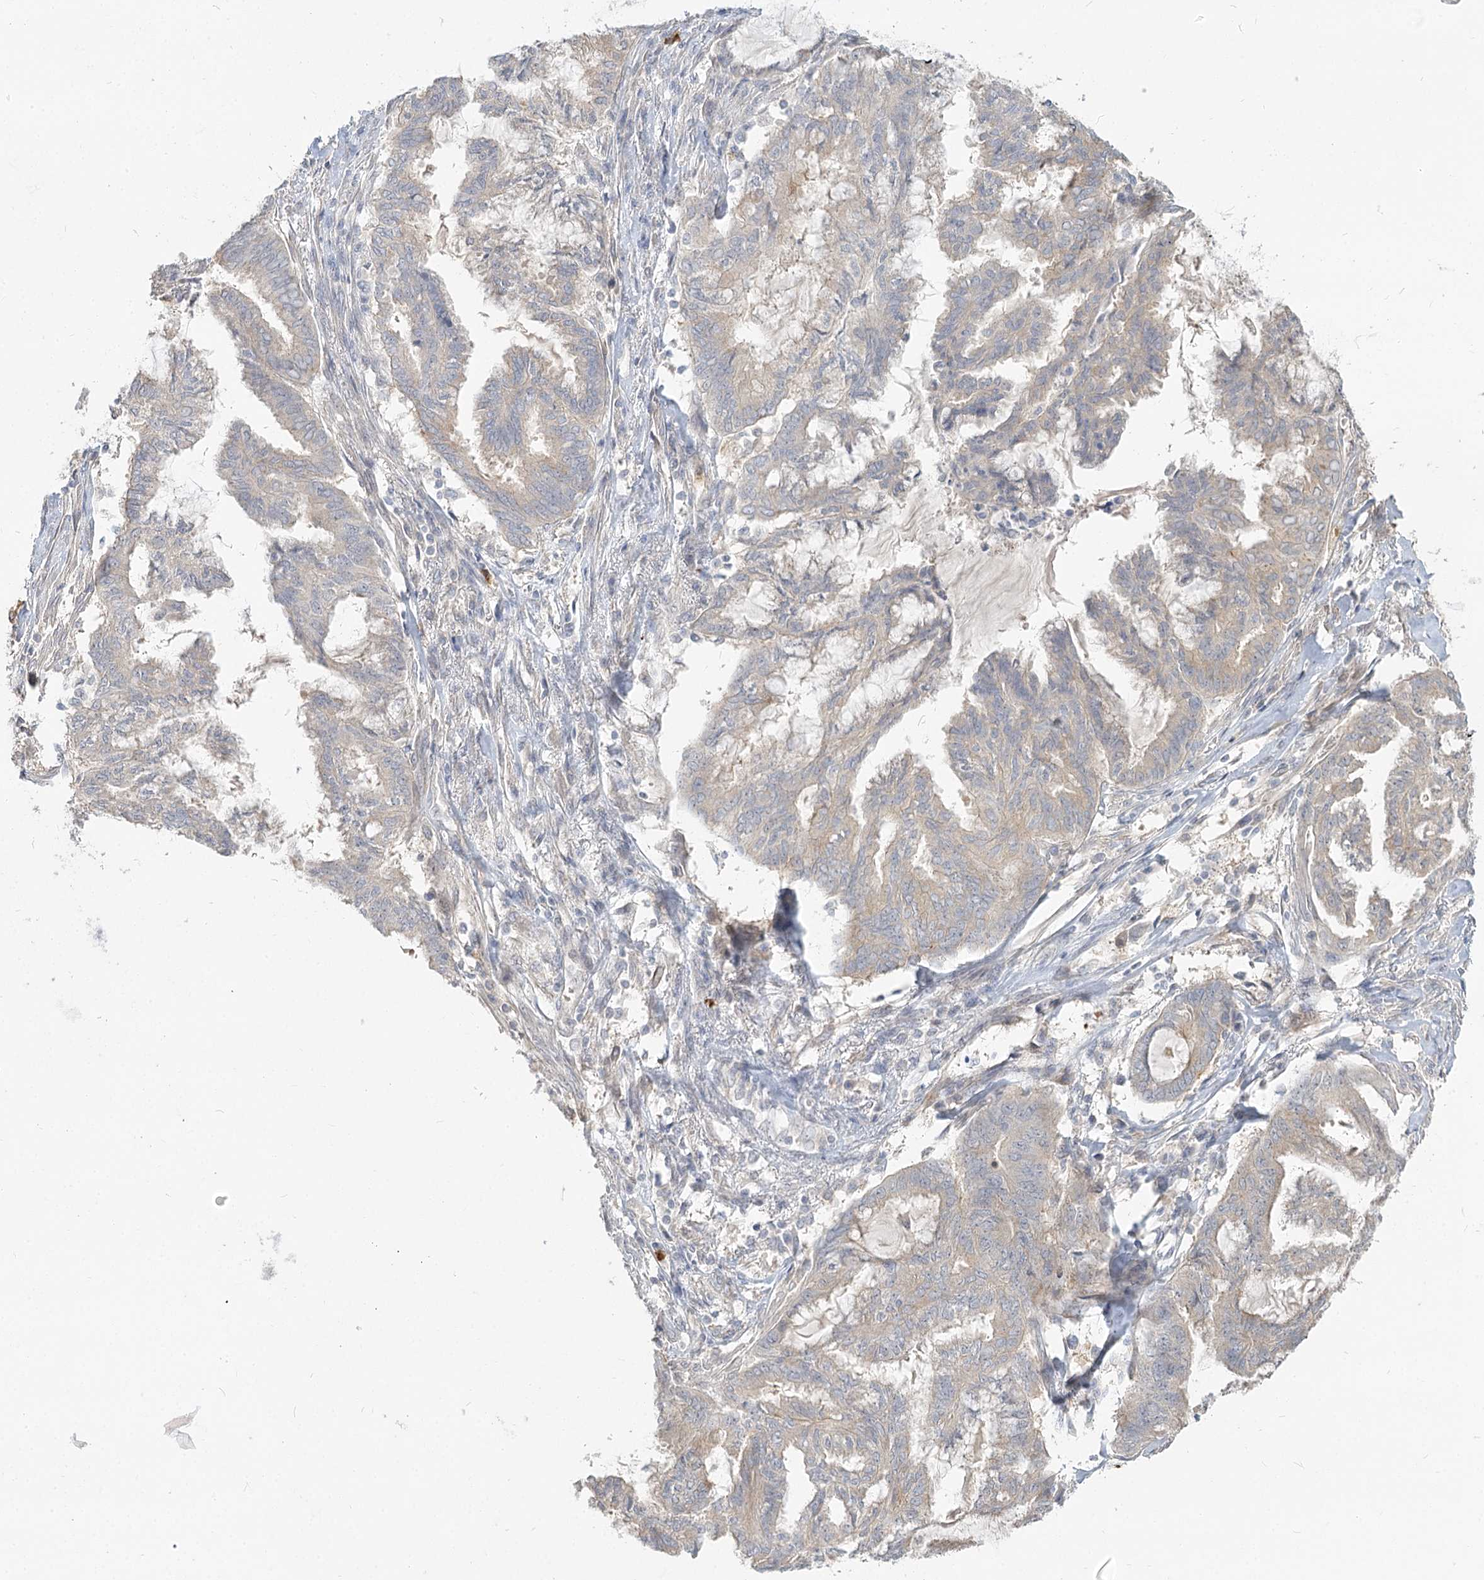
{"staining": {"intensity": "weak", "quantity": "25%-75%", "location": "cytoplasmic/membranous"}, "tissue": "endometrial cancer", "cell_type": "Tumor cells", "image_type": "cancer", "snomed": [{"axis": "morphology", "description": "Adenocarcinoma, NOS"}, {"axis": "topography", "description": "Endometrium"}], "caption": "This micrograph displays endometrial adenocarcinoma stained with IHC to label a protein in brown. The cytoplasmic/membranous of tumor cells show weak positivity for the protein. Nuclei are counter-stained blue.", "gene": "GUCY2C", "patient": {"sex": "female", "age": 86}}